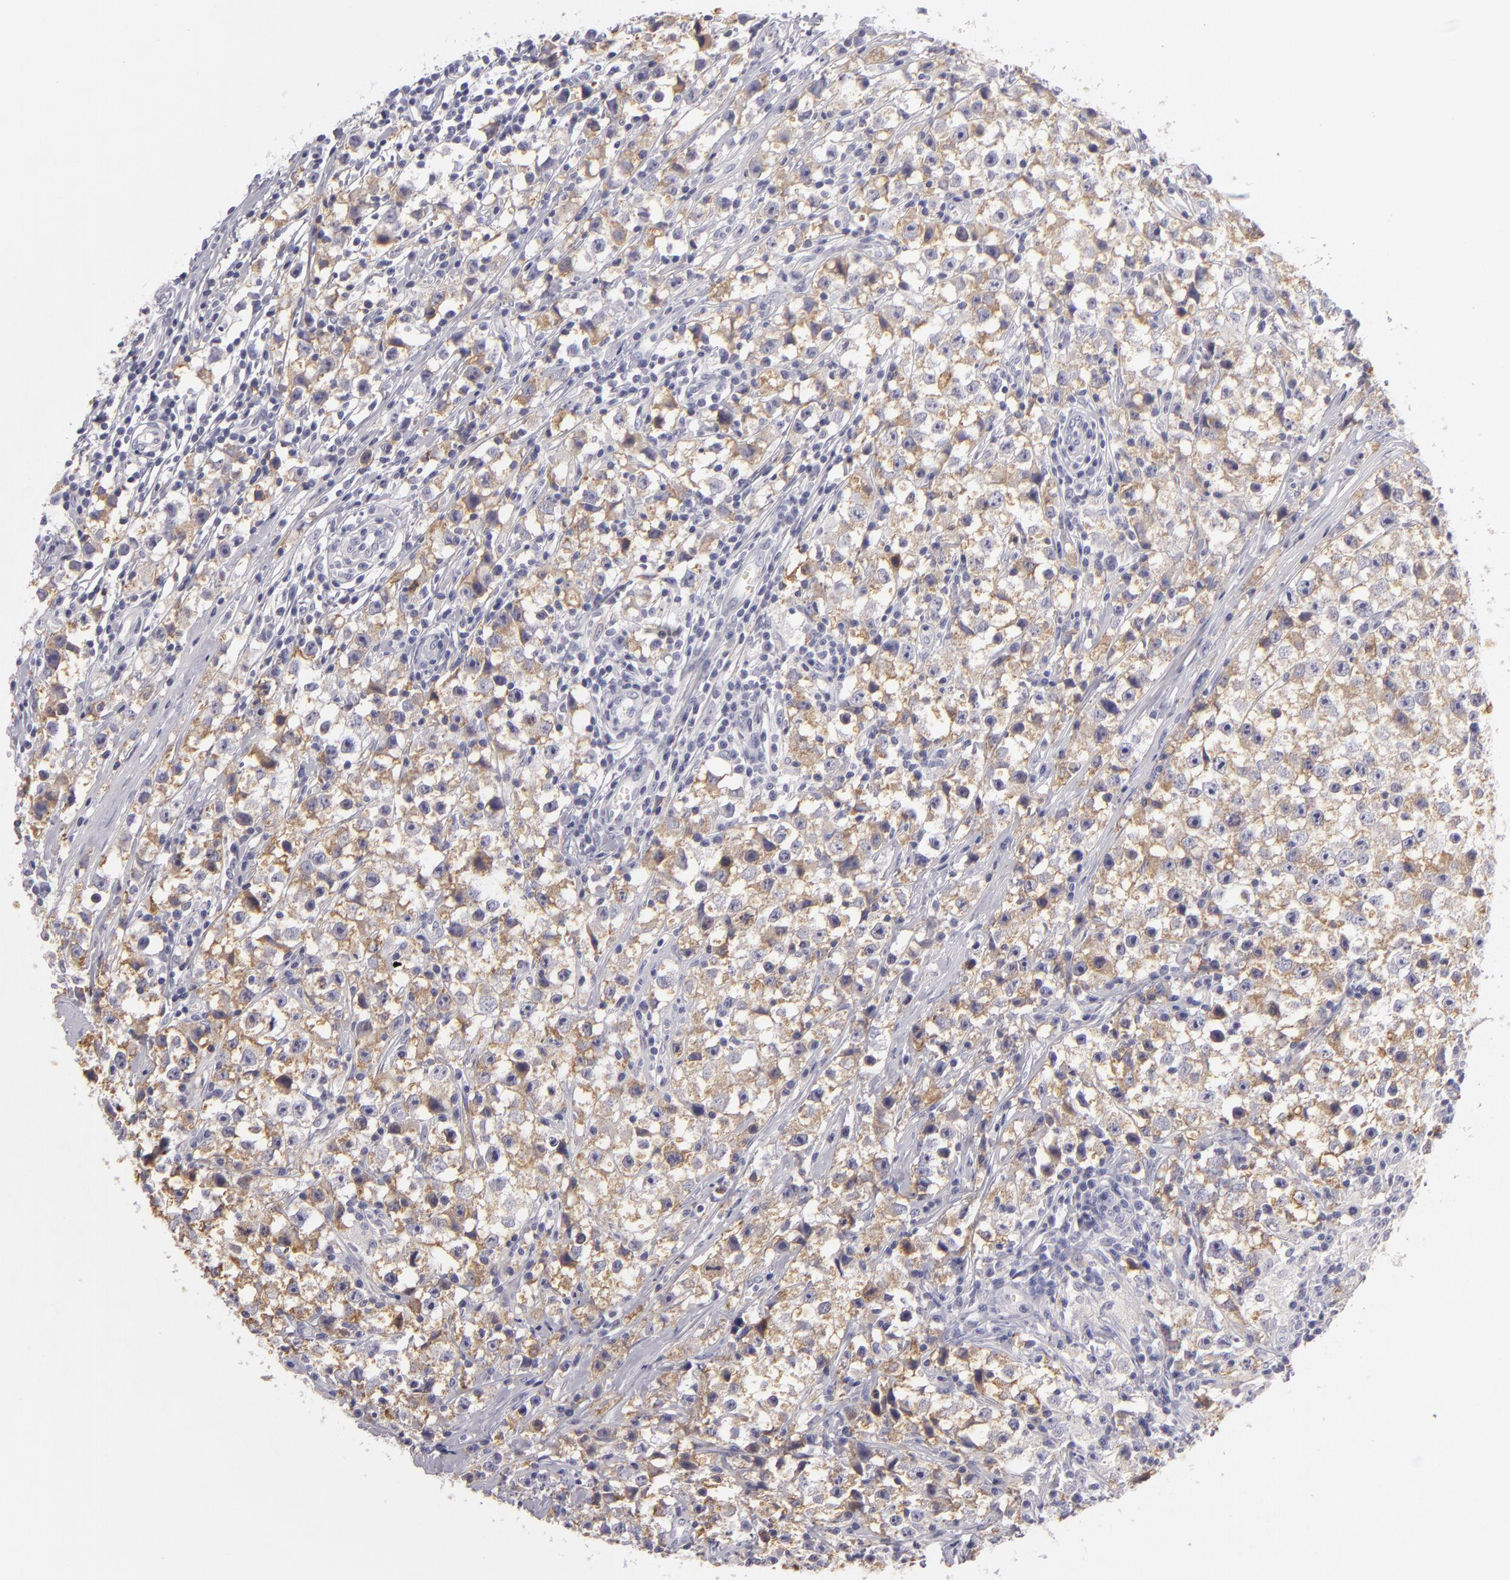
{"staining": {"intensity": "weak", "quantity": "25%-75%", "location": "cytoplasmic/membranous"}, "tissue": "testis cancer", "cell_type": "Tumor cells", "image_type": "cancer", "snomed": [{"axis": "morphology", "description": "Seminoma, NOS"}, {"axis": "topography", "description": "Testis"}], "caption": "DAB (3,3'-diaminobenzidine) immunohistochemical staining of testis seminoma shows weak cytoplasmic/membranous protein staining in approximately 25%-75% of tumor cells.", "gene": "TNNC1", "patient": {"sex": "male", "age": 35}}